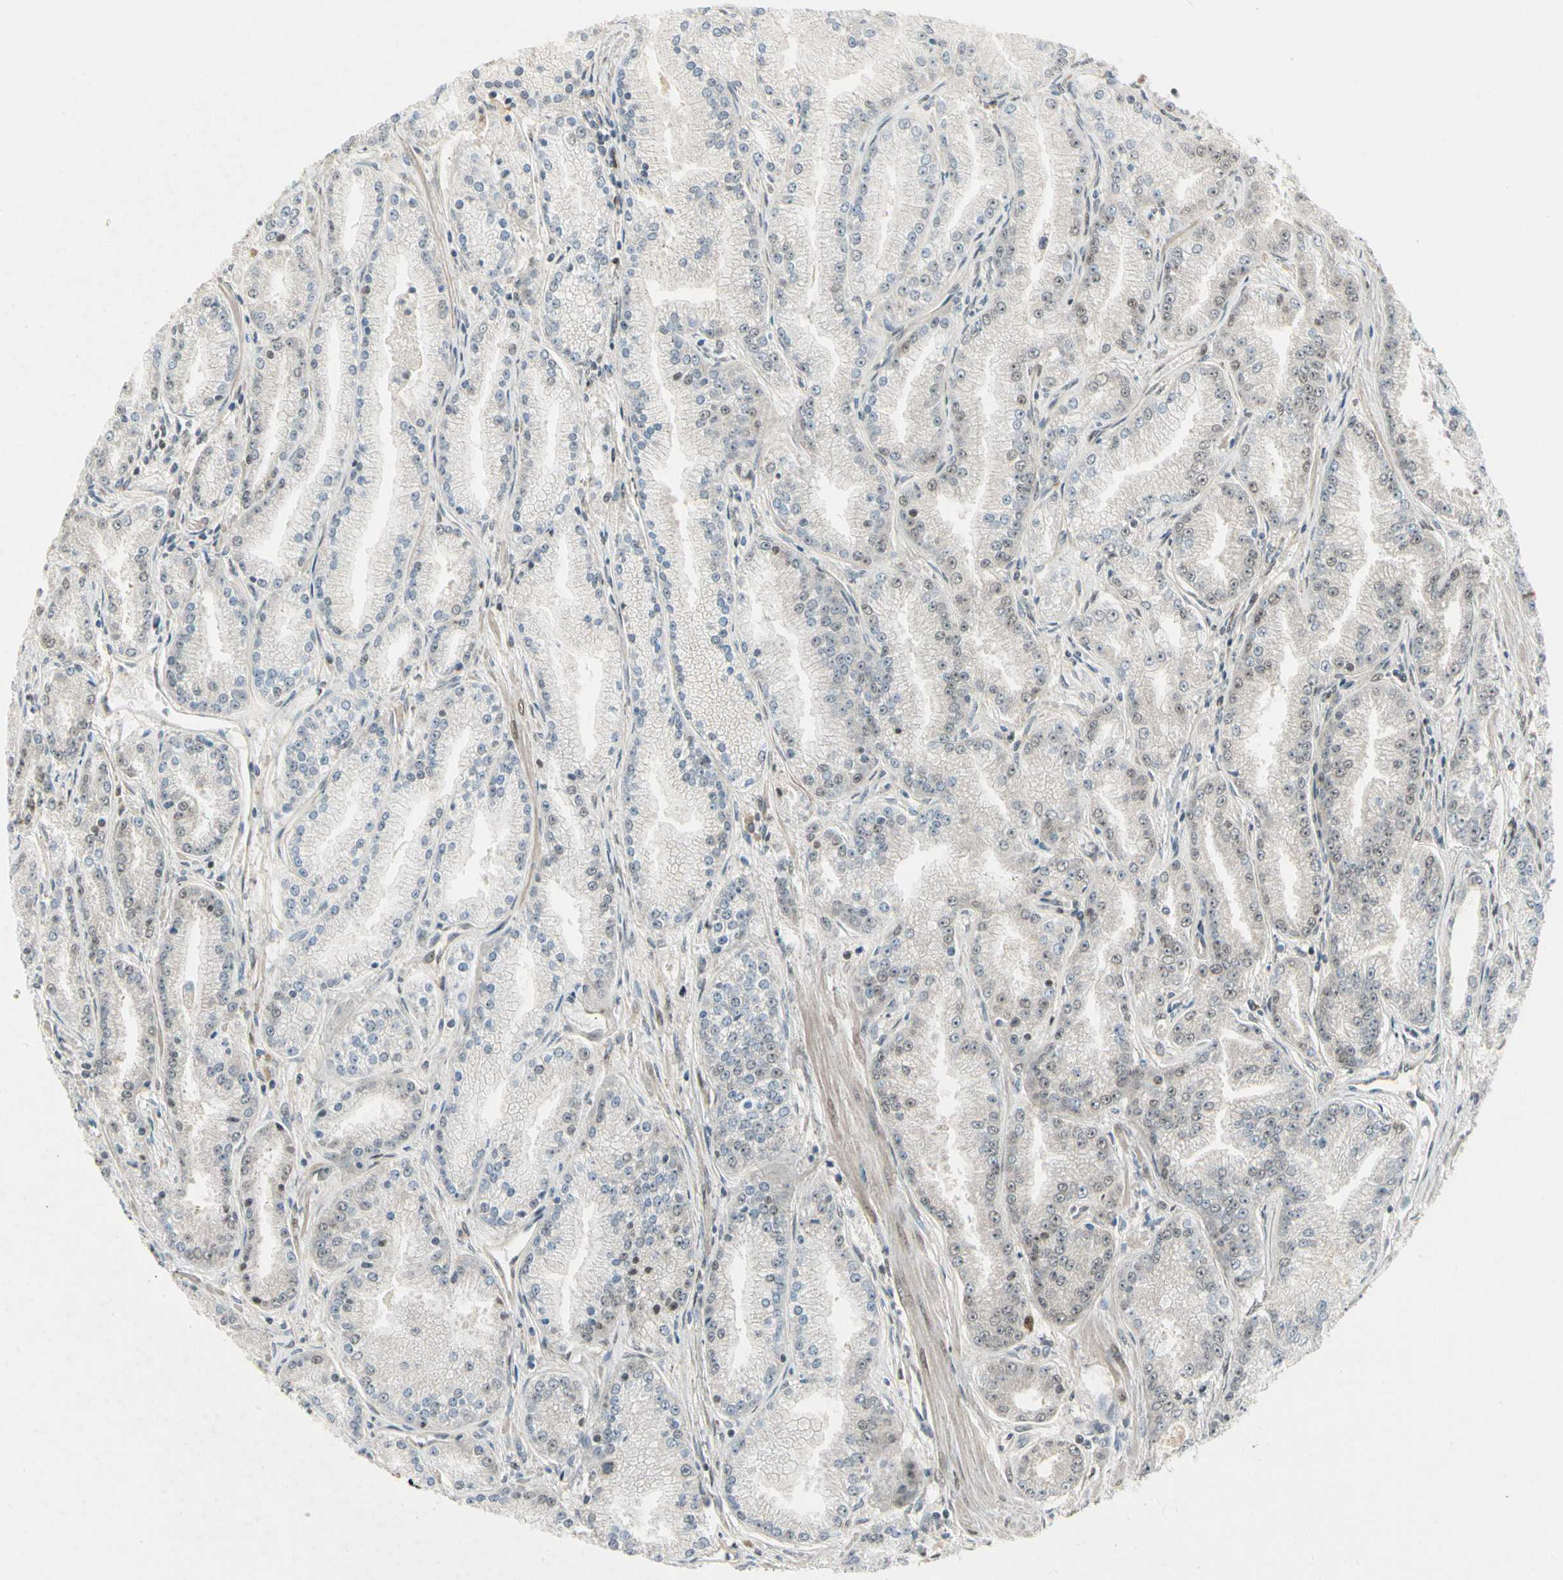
{"staining": {"intensity": "weak", "quantity": "<25%", "location": "nuclear"}, "tissue": "prostate cancer", "cell_type": "Tumor cells", "image_type": "cancer", "snomed": [{"axis": "morphology", "description": "Adenocarcinoma, High grade"}, {"axis": "topography", "description": "Prostate"}], "caption": "High power microscopy histopathology image of an IHC photomicrograph of prostate cancer (high-grade adenocarcinoma), revealing no significant staining in tumor cells.", "gene": "GTF3A", "patient": {"sex": "male", "age": 61}}